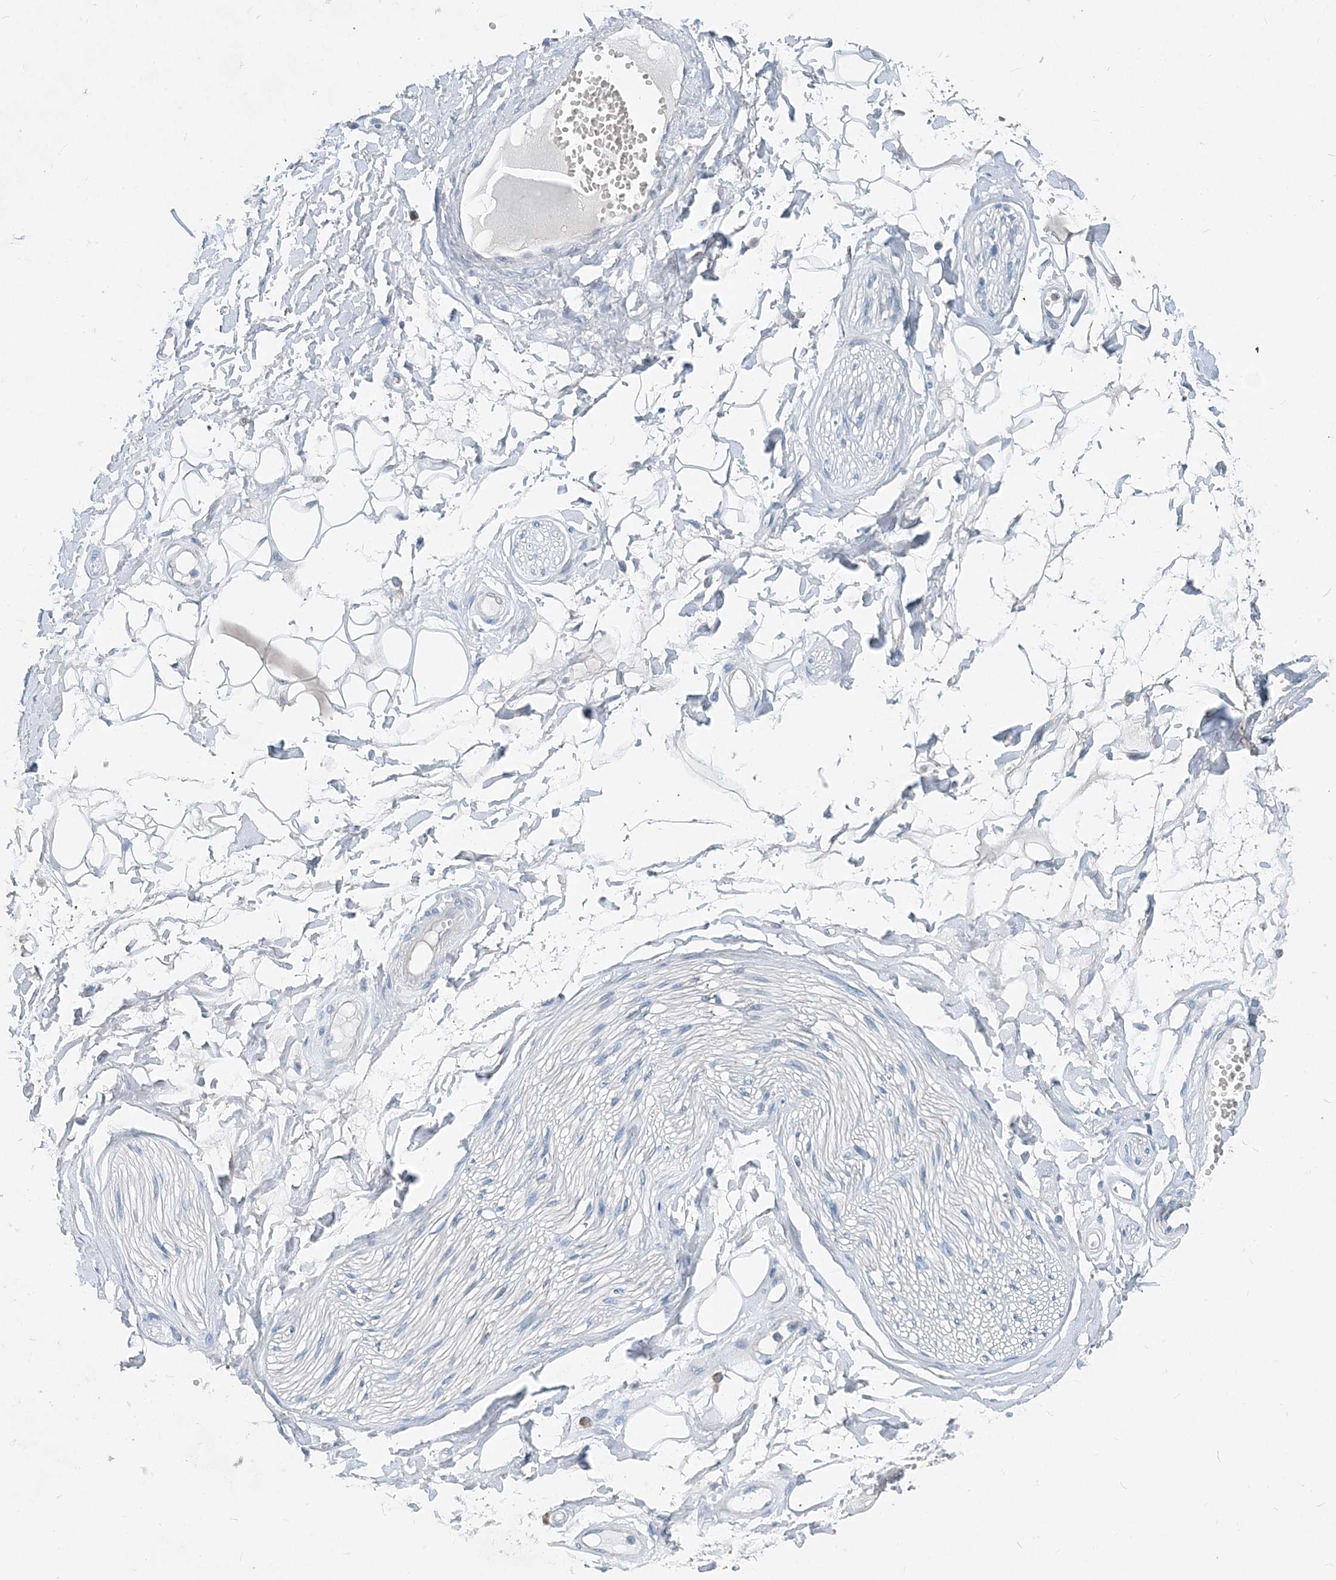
{"staining": {"intensity": "negative", "quantity": "none", "location": "none"}, "tissue": "adipose tissue", "cell_type": "Adipocytes", "image_type": "normal", "snomed": [{"axis": "morphology", "description": "Normal tissue, NOS"}, {"axis": "morphology", "description": "Inflammation, NOS"}, {"axis": "topography", "description": "Salivary gland"}, {"axis": "topography", "description": "Peripheral nerve tissue"}], "caption": "Protein analysis of unremarkable adipose tissue demonstrates no significant expression in adipocytes. The staining was performed using DAB (3,3'-diaminobenzidine) to visualize the protein expression in brown, while the nuclei were stained in blue with hematoxylin (Magnification: 20x).", "gene": "EEF1A2", "patient": {"sex": "female", "age": 75}}